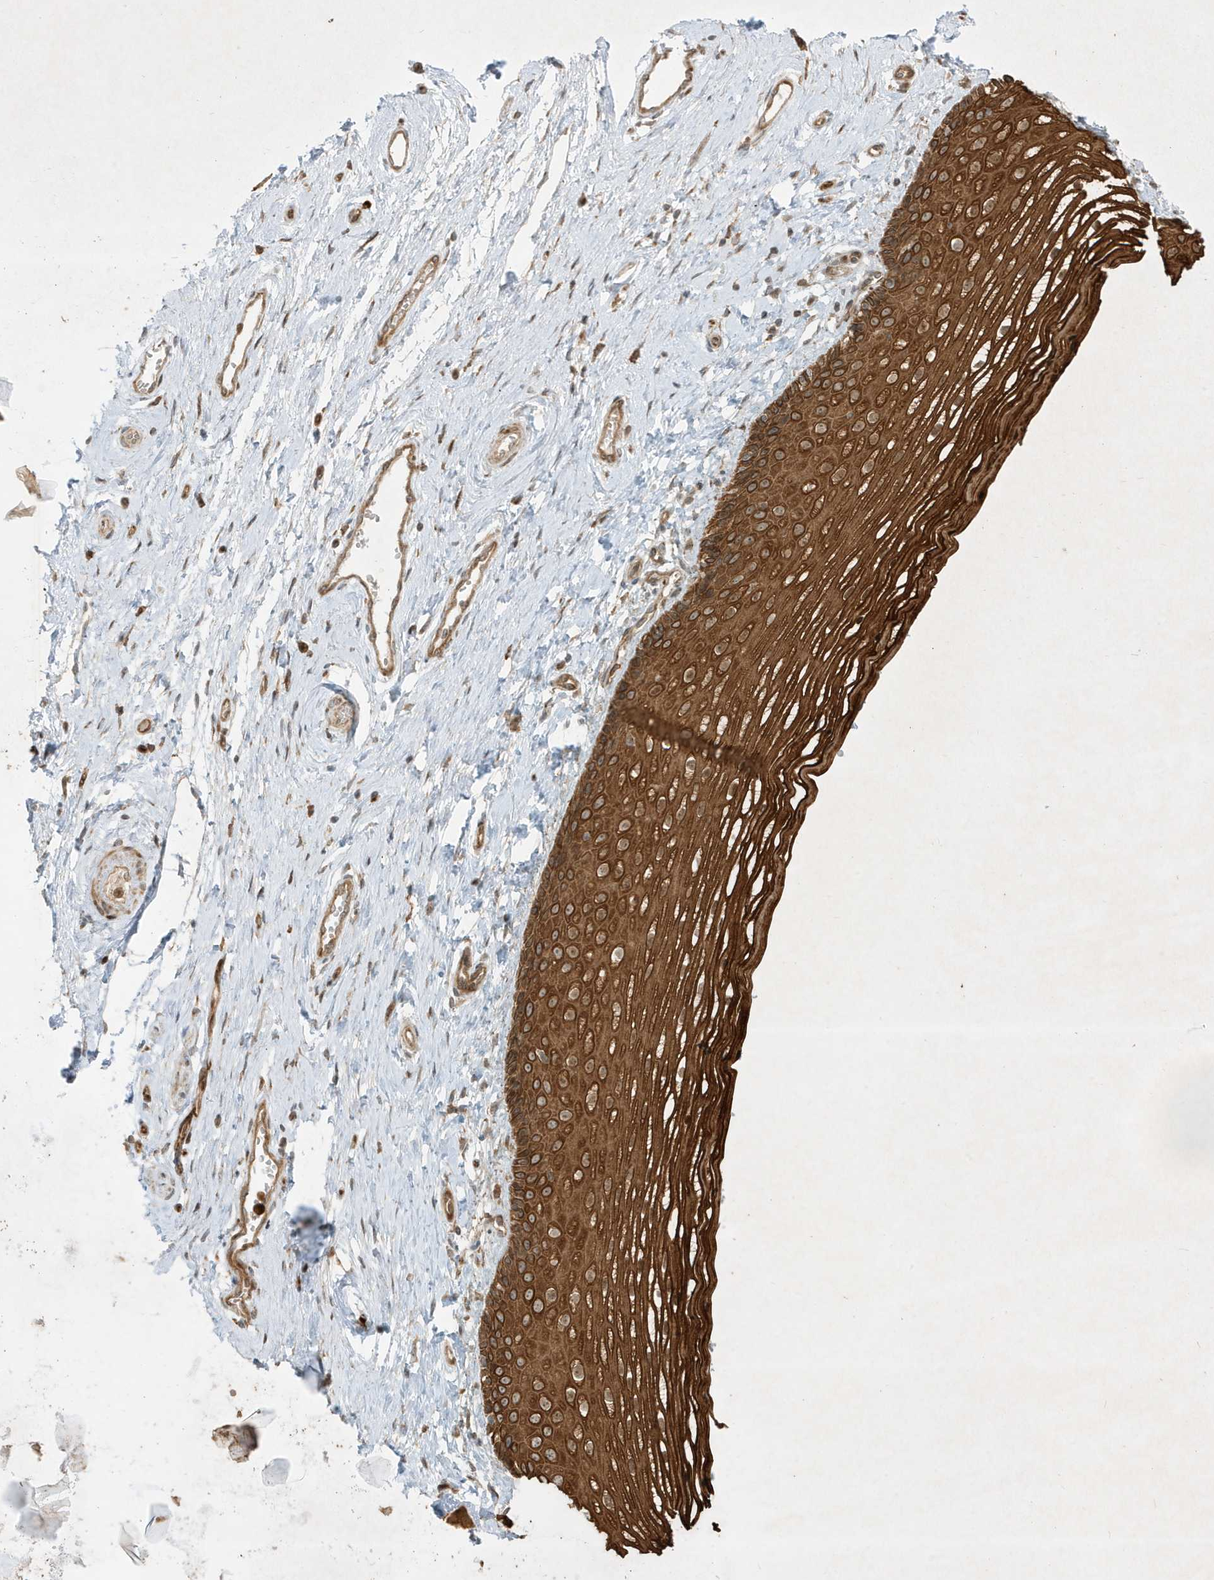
{"staining": {"intensity": "strong", "quantity": ">75%", "location": "cytoplasmic/membranous"}, "tissue": "vagina", "cell_type": "Squamous epithelial cells", "image_type": "normal", "snomed": [{"axis": "morphology", "description": "Normal tissue, NOS"}, {"axis": "topography", "description": "Vagina"}], "caption": "High-magnification brightfield microscopy of normal vagina stained with DAB (brown) and counterstained with hematoxylin (blue). squamous epithelial cells exhibit strong cytoplasmic/membranous staining is seen in approximately>75% of cells.", "gene": "IFT57", "patient": {"sex": "female", "age": 46}}